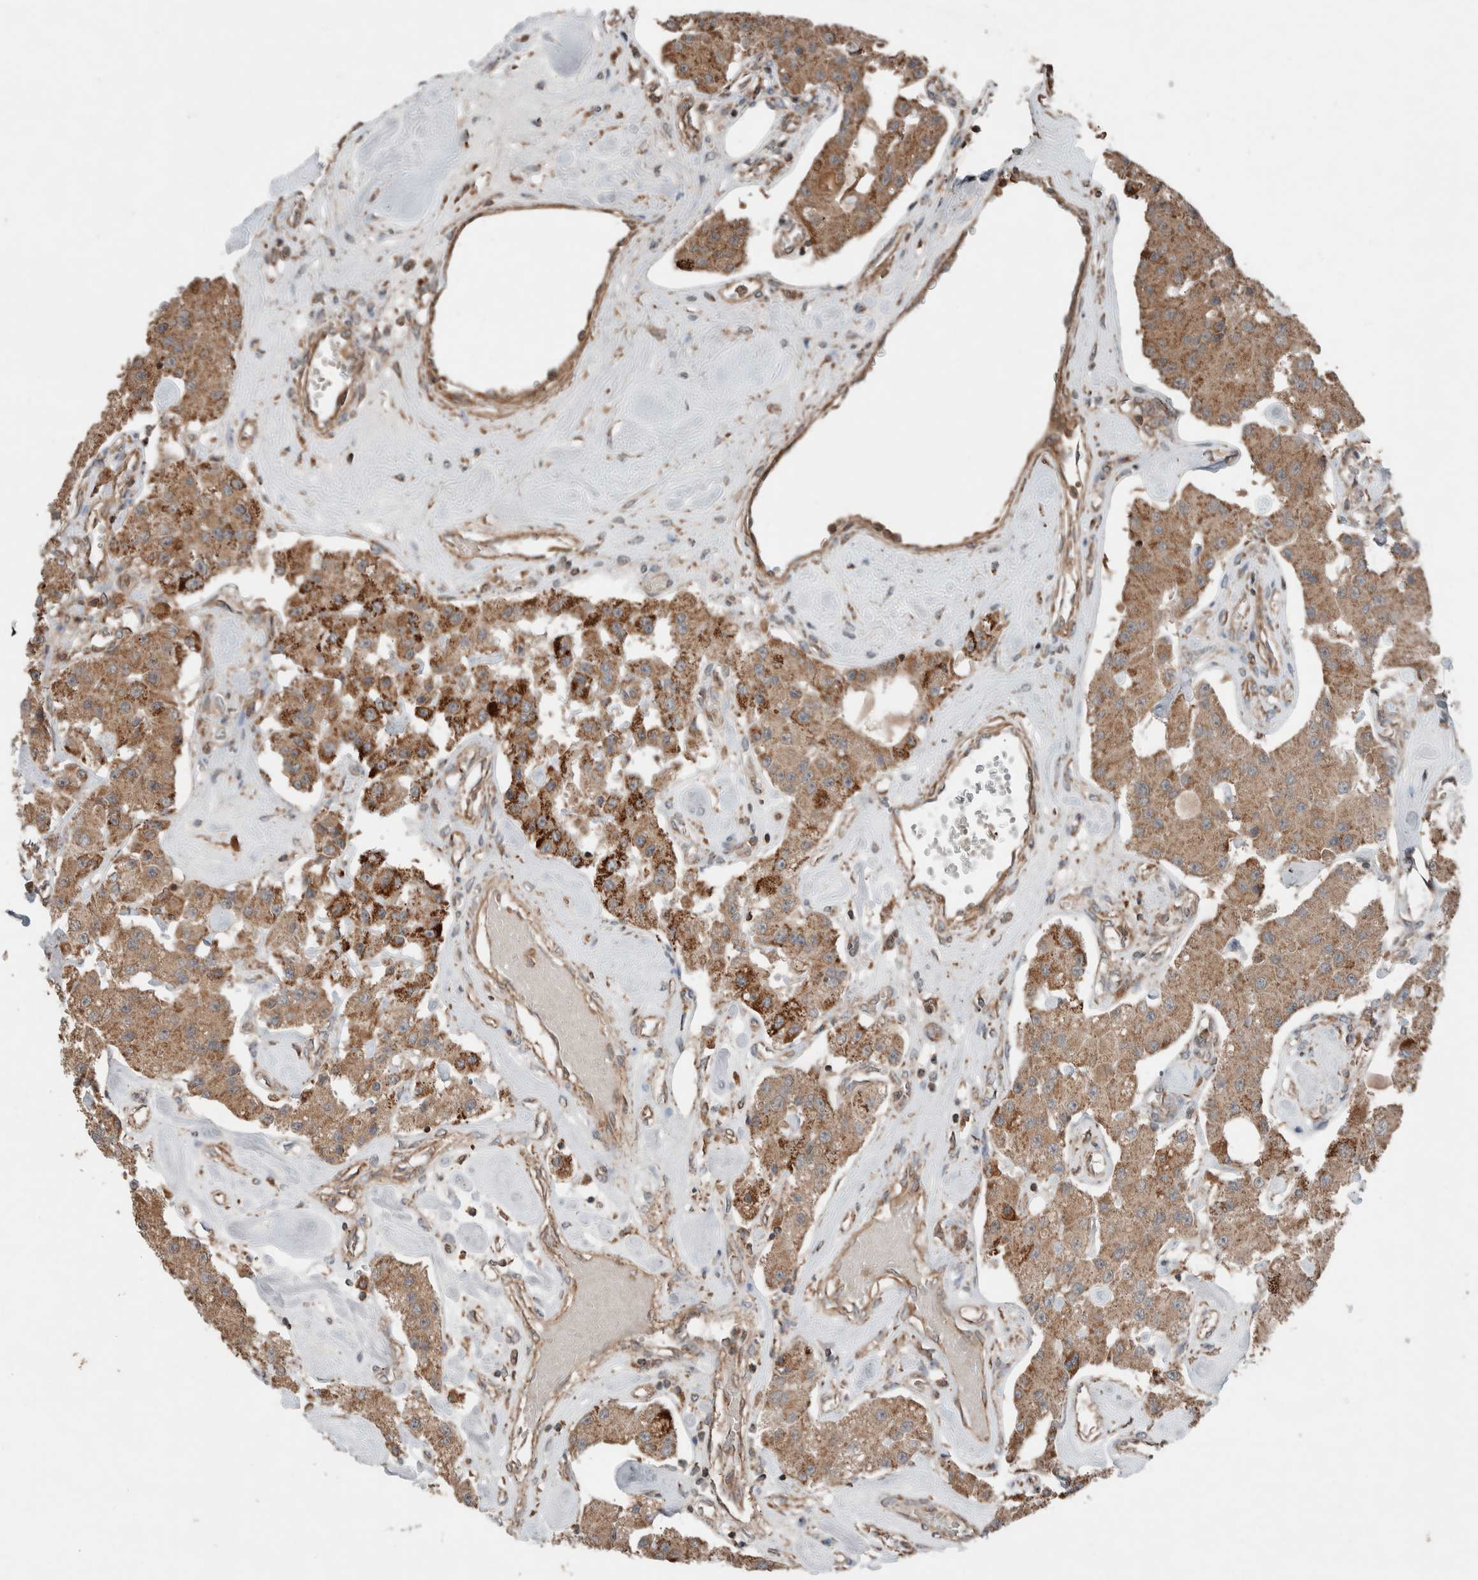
{"staining": {"intensity": "moderate", "quantity": ">75%", "location": "cytoplasmic/membranous"}, "tissue": "carcinoid", "cell_type": "Tumor cells", "image_type": "cancer", "snomed": [{"axis": "morphology", "description": "Carcinoid, malignant, NOS"}, {"axis": "topography", "description": "Pancreas"}], "caption": "A brown stain highlights moderate cytoplasmic/membranous positivity of a protein in malignant carcinoid tumor cells. (IHC, brightfield microscopy, high magnification).", "gene": "KLK14", "patient": {"sex": "male", "age": 41}}